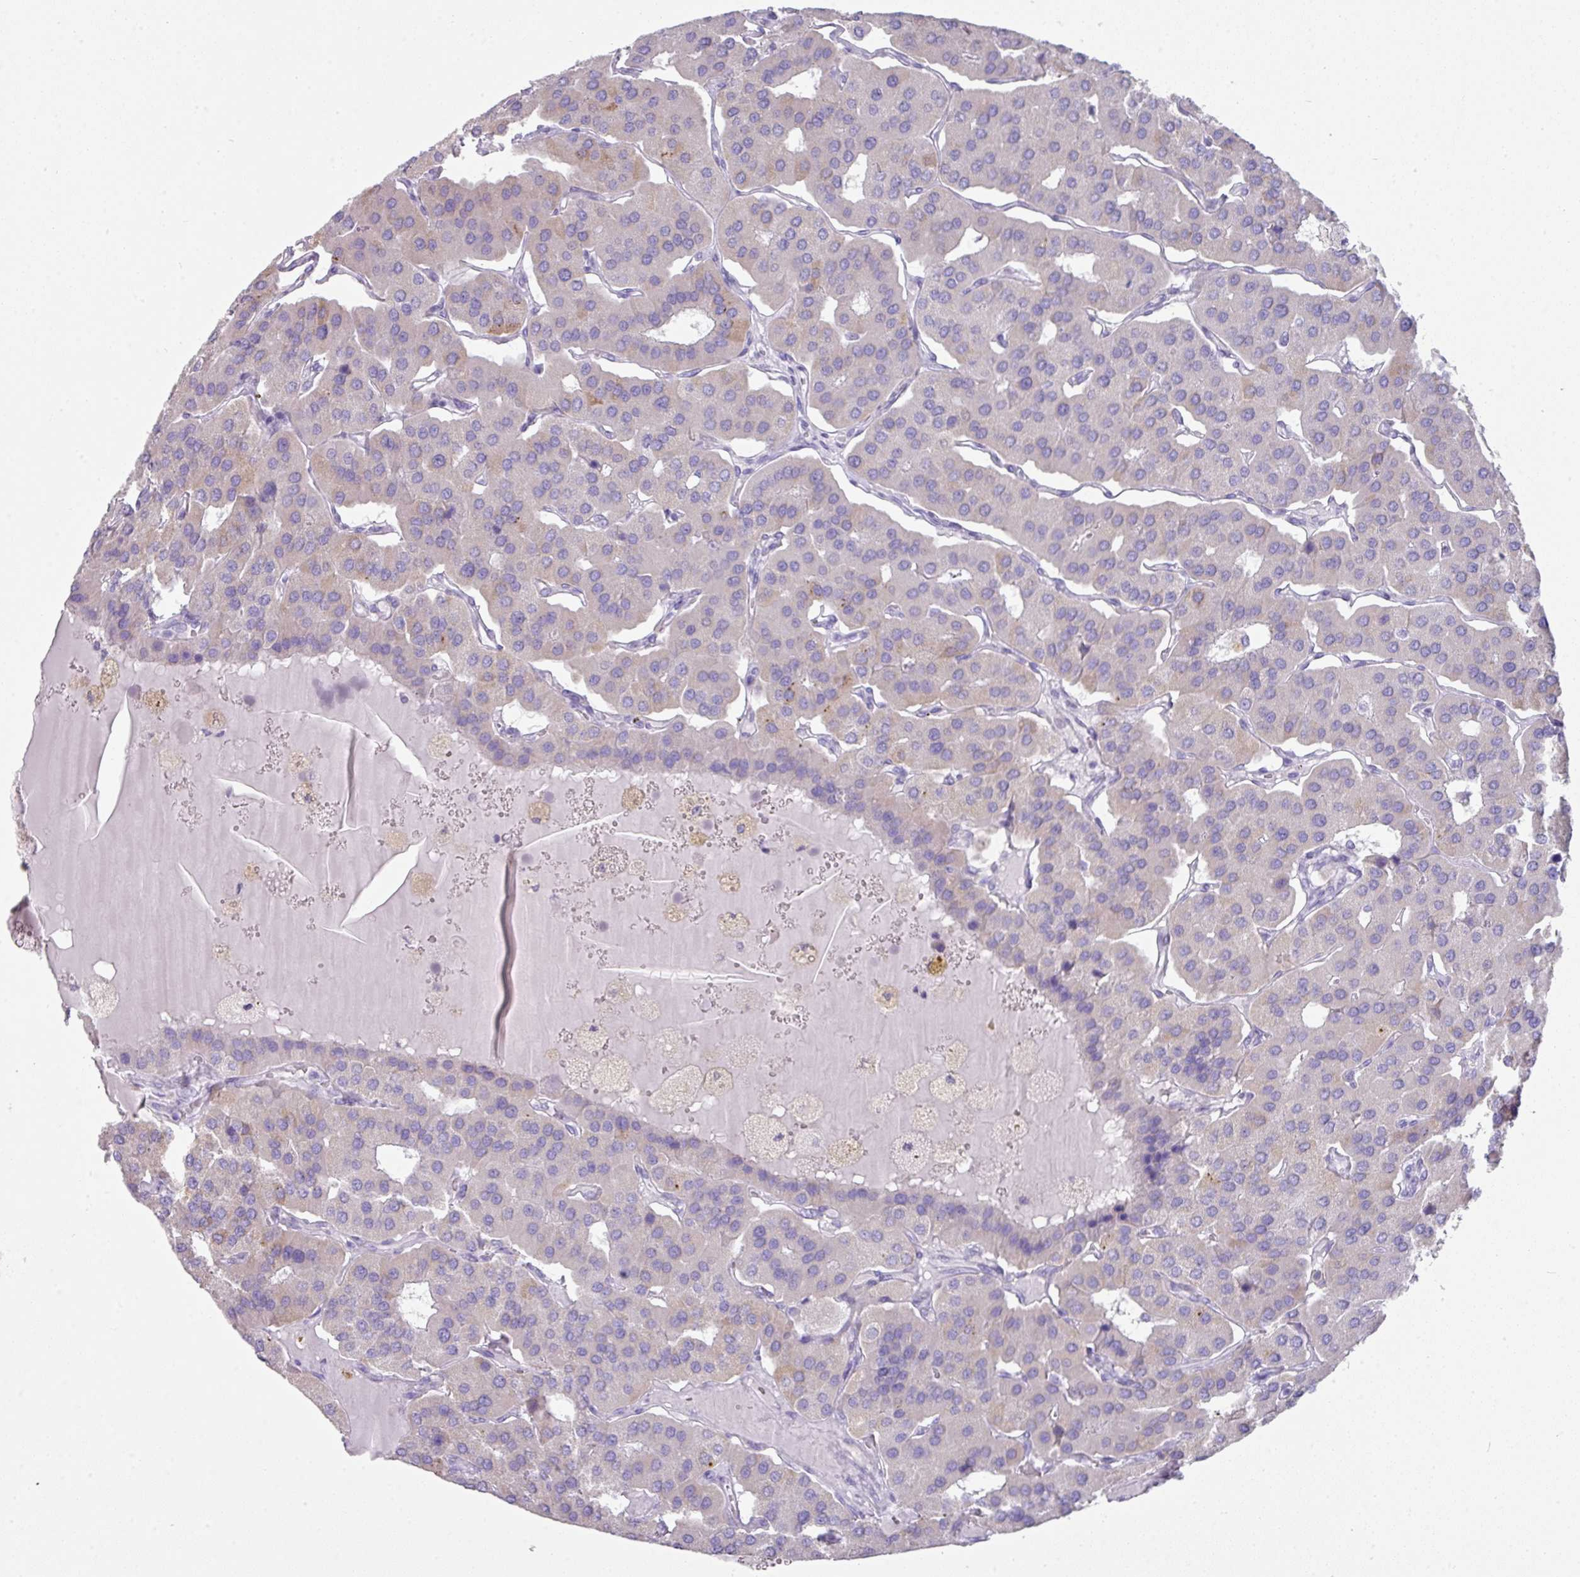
{"staining": {"intensity": "weak", "quantity": "<25%", "location": "cytoplasmic/membranous"}, "tissue": "parathyroid gland", "cell_type": "Glandular cells", "image_type": "normal", "snomed": [{"axis": "morphology", "description": "Normal tissue, NOS"}, {"axis": "morphology", "description": "Adenoma, NOS"}, {"axis": "topography", "description": "Parathyroid gland"}], "caption": "Immunohistochemistry (IHC) micrograph of normal parathyroid gland: parathyroid gland stained with DAB exhibits no significant protein expression in glandular cells. (DAB IHC with hematoxylin counter stain).", "gene": "GLI4", "patient": {"sex": "female", "age": 86}}